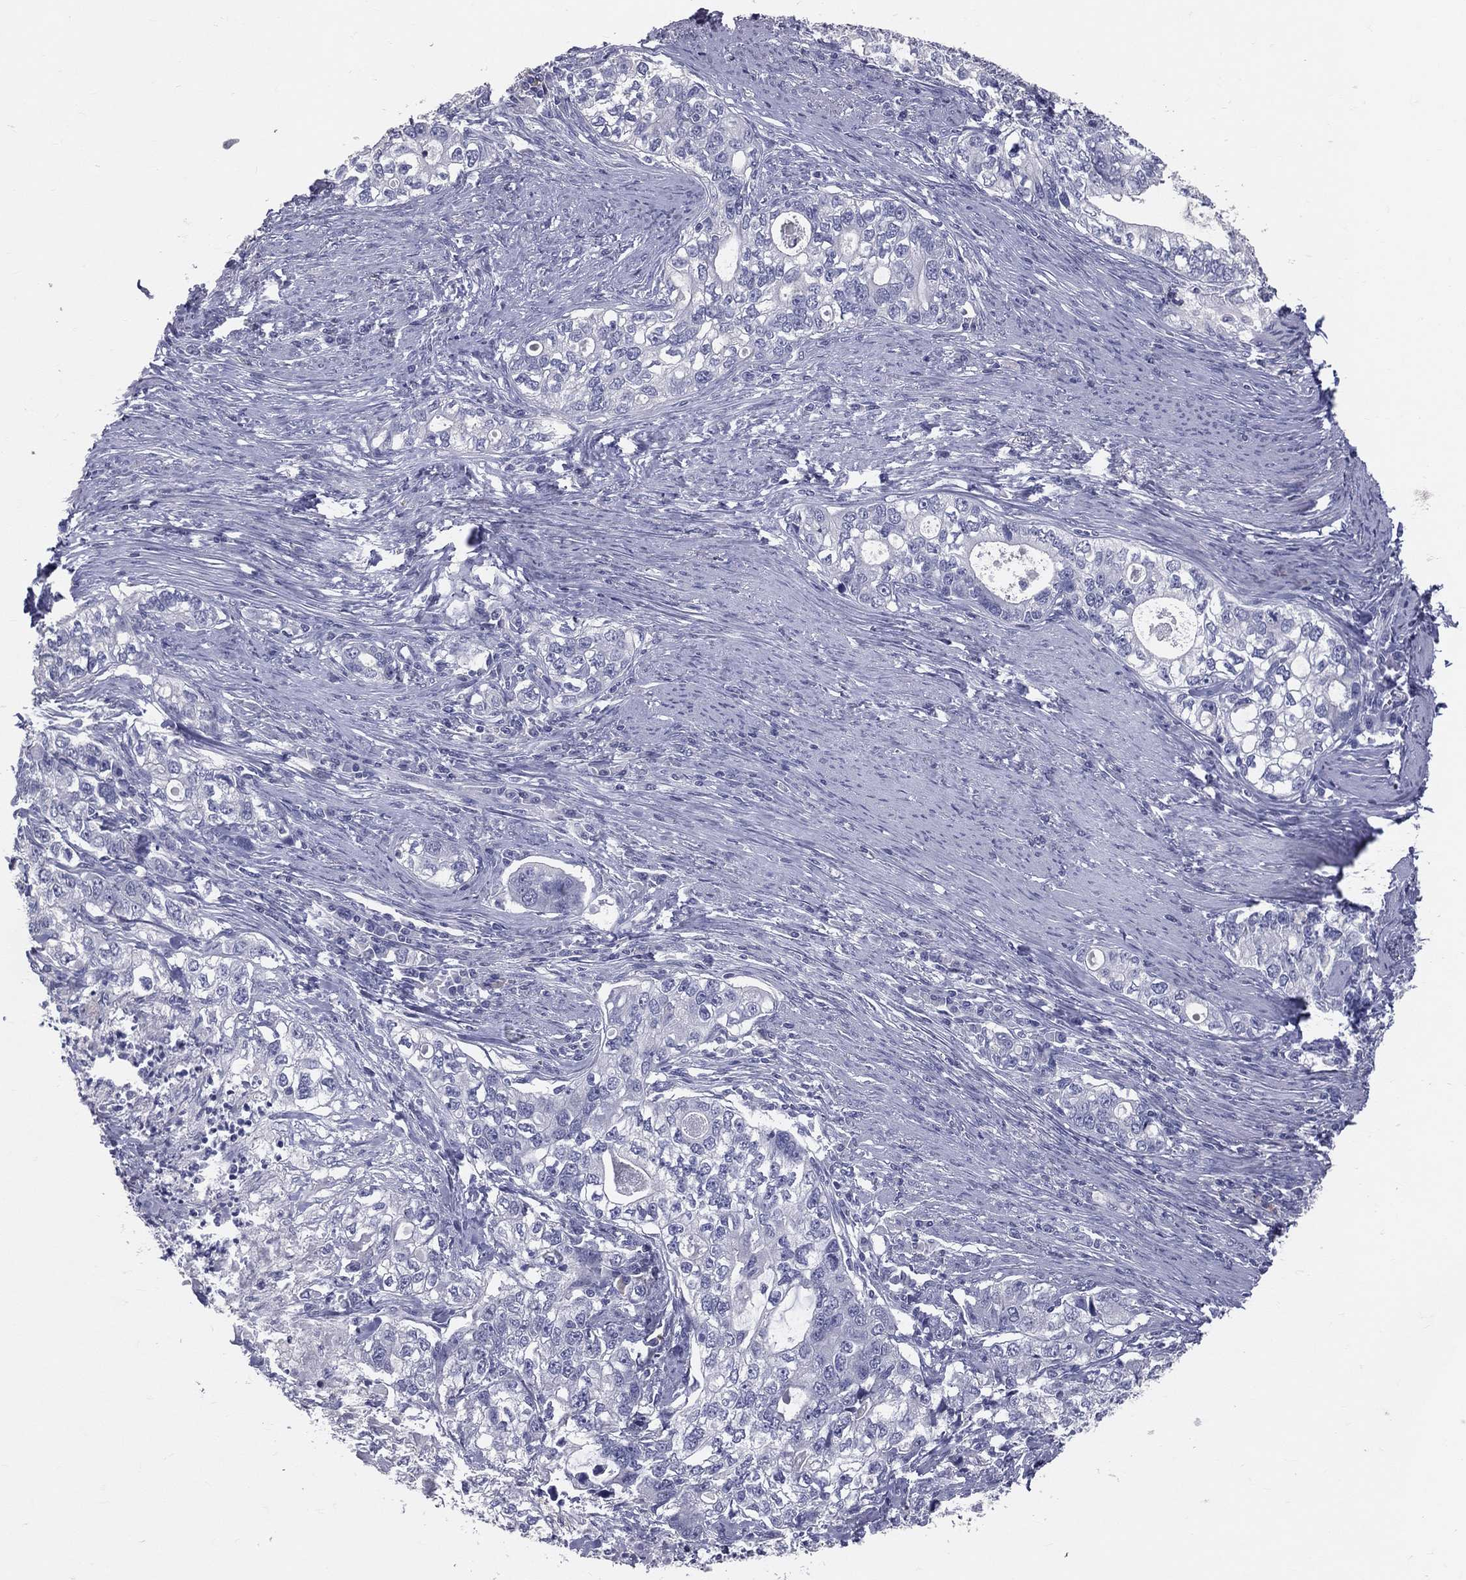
{"staining": {"intensity": "negative", "quantity": "none", "location": "none"}, "tissue": "stomach cancer", "cell_type": "Tumor cells", "image_type": "cancer", "snomed": [{"axis": "morphology", "description": "Adenocarcinoma, NOS"}, {"axis": "topography", "description": "Stomach, lower"}], "caption": "Tumor cells show no significant staining in adenocarcinoma (stomach).", "gene": "TFPI2", "patient": {"sex": "female", "age": 72}}